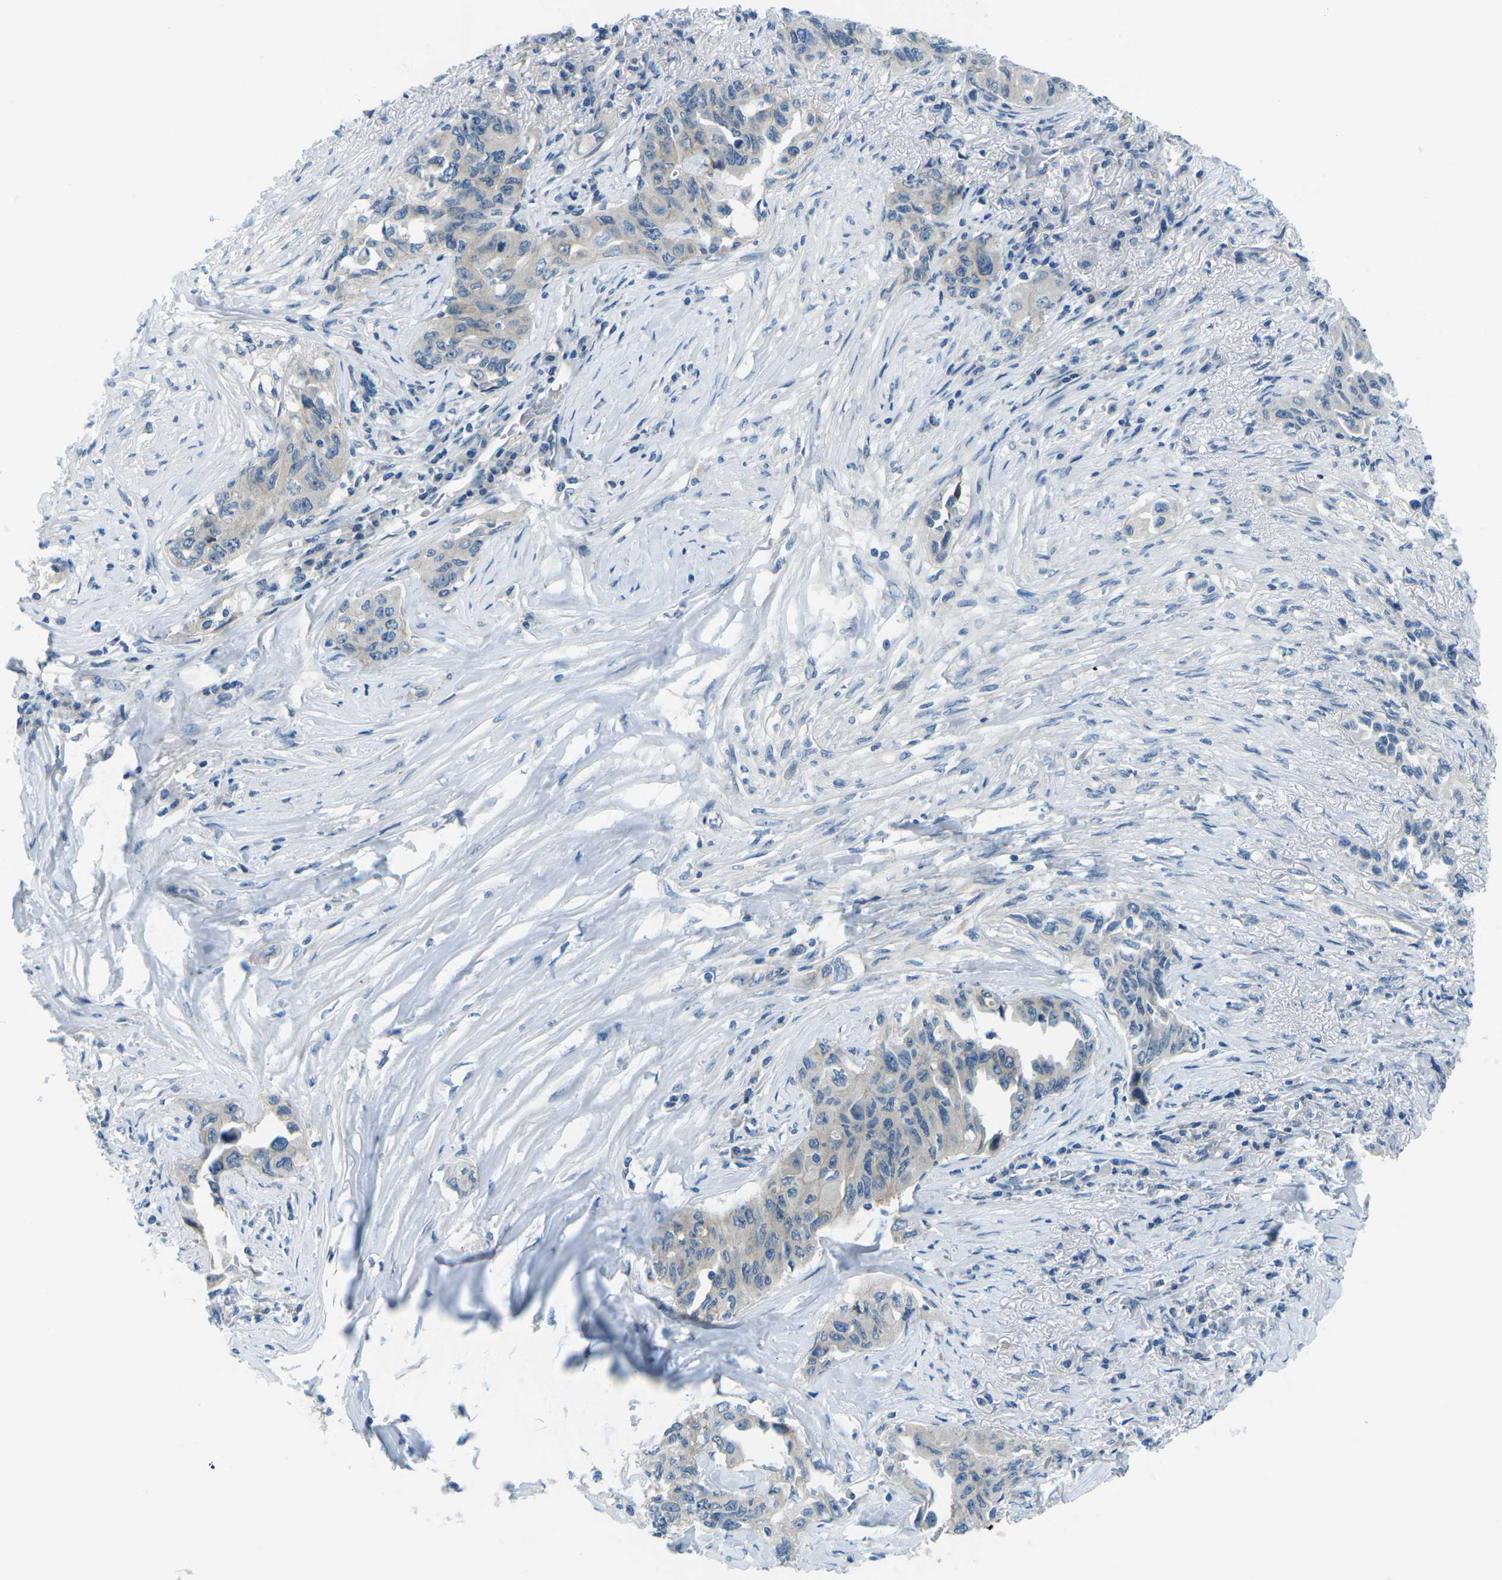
{"staining": {"intensity": "negative", "quantity": "none", "location": "none"}, "tissue": "lung cancer", "cell_type": "Tumor cells", "image_type": "cancer", "snomed": [{"axis": "morphology", "description": "Adenocarcinoma, NOS"}, {"axis": "topography", "description": "Lung"}], "caption": "DAB immunohistochemical staining of human adenocarcinoma (lung) reveals no significant staining in tumor cells. (Brightfield microscopy of DAB (3,3'-diaminobenzidine) immunohistochemistry at high magnification).", "gene": "CTNND1", "patient": {"sex": "female", "age": 51}}